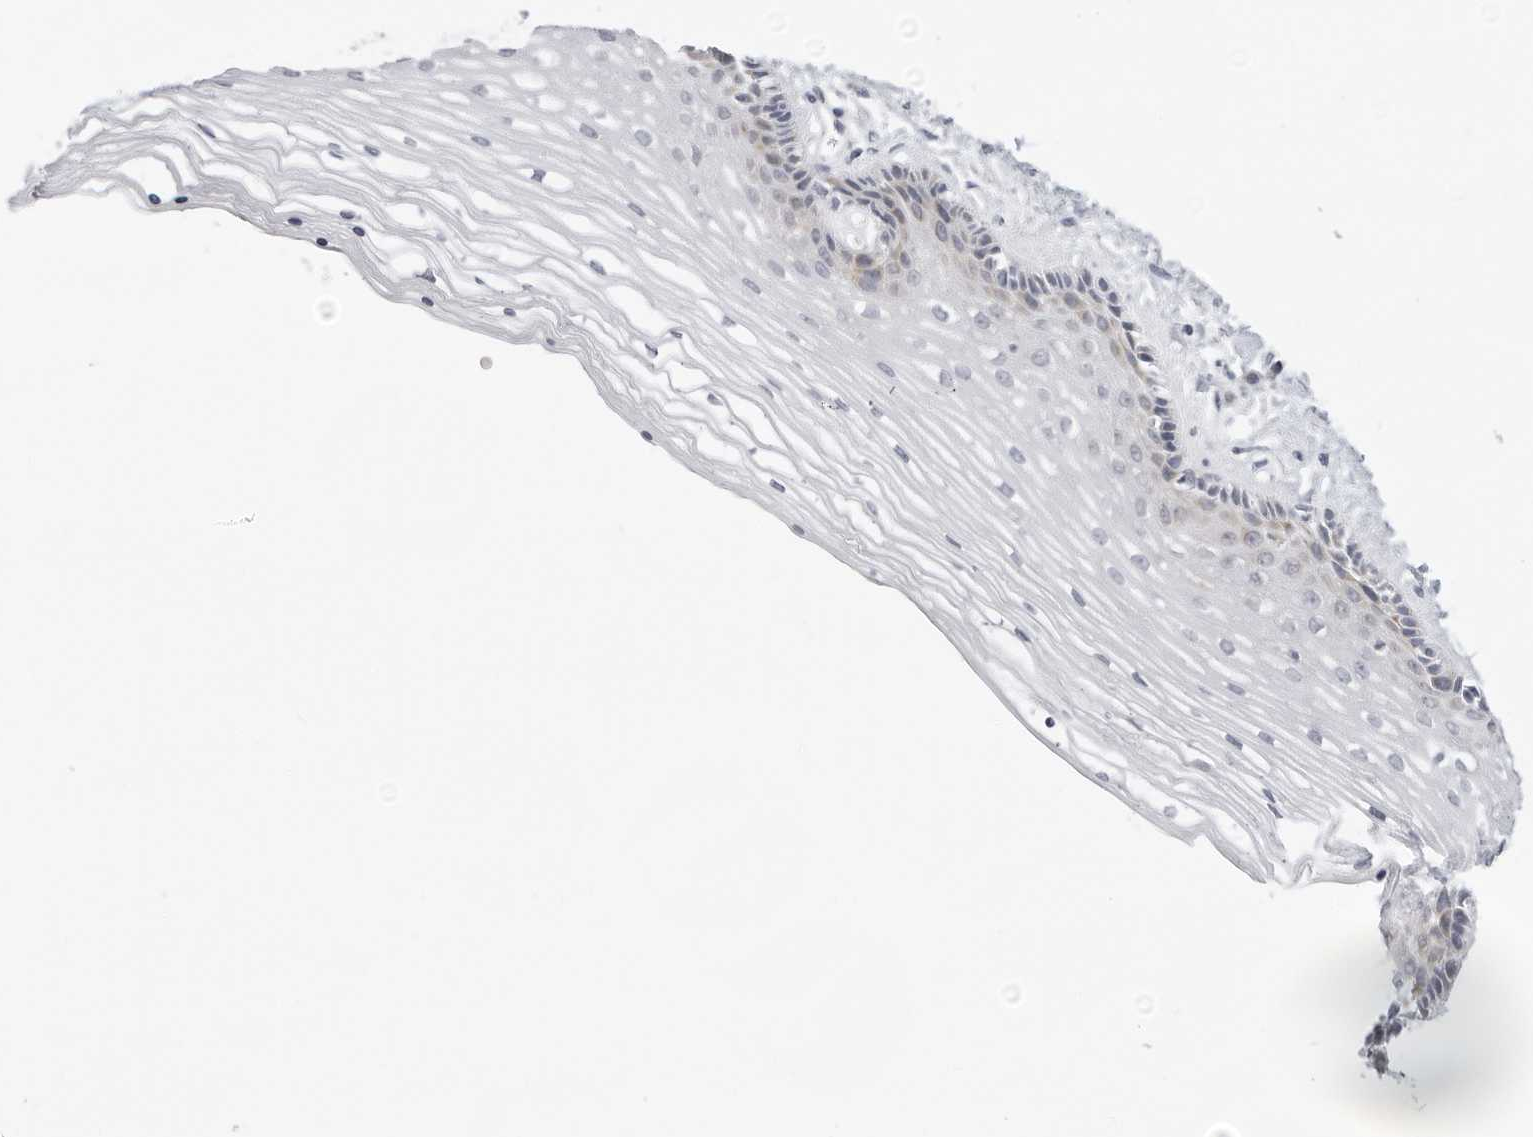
{"staining": {"intensity": "weak", "quantity": "<25%", "location": "cytoplasmic/membranous"}, "tissue": "vagina", "cell_type": "Squamous epithelial cells", "image_type": "normal", "snomed": [{"axis": "morphology", "description": "Normal tissue, NOS"}, {"axis": "topography", "description": "Vagina"}], "caption": "Vagina was stained to show a protein in brown. There is no significant expression in squamous epithelial cells.", "gene": "CIART", "patient": {"sex": "female", "age": 46}}